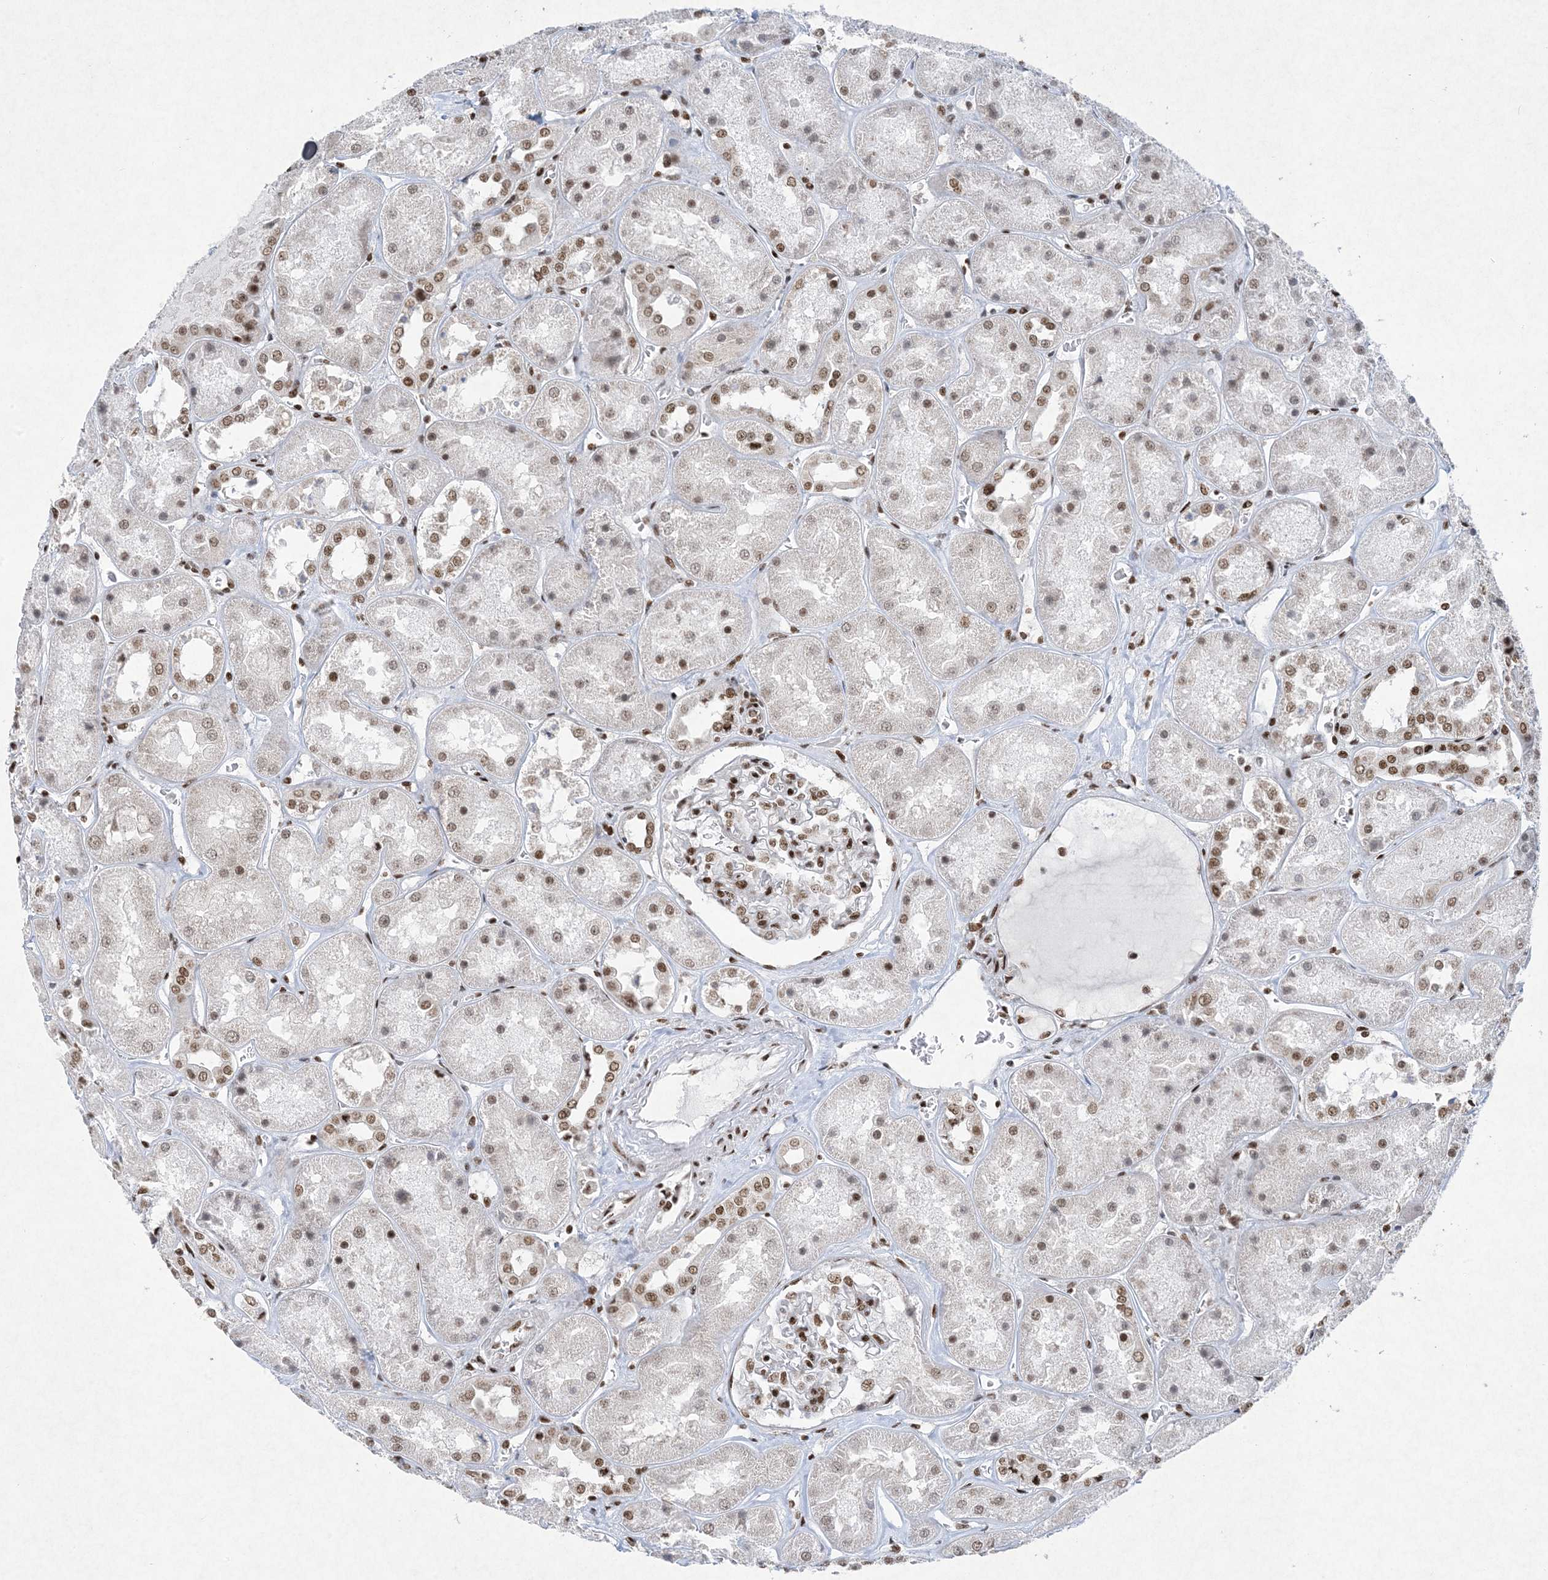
{"staining": {"intensity": "strong", "quantity": ">75%", "location": "nuclear"}, "tissue": "kidney", "cell_type": "Cells in glomeruli", "image_type": "normal", "snomed": [{"axis": "morphology", "description": "Normal tissue, NOS"}, {"axis": "topography", "description": "Kidney"}], "caption": "IHC (DAB) staining of normal kidney exhibits strong nuclear protein staining in about >75% of cells in glomeruli.", "gene": "PKNOX2", "patient": {"sex": "male", "age": 70}}